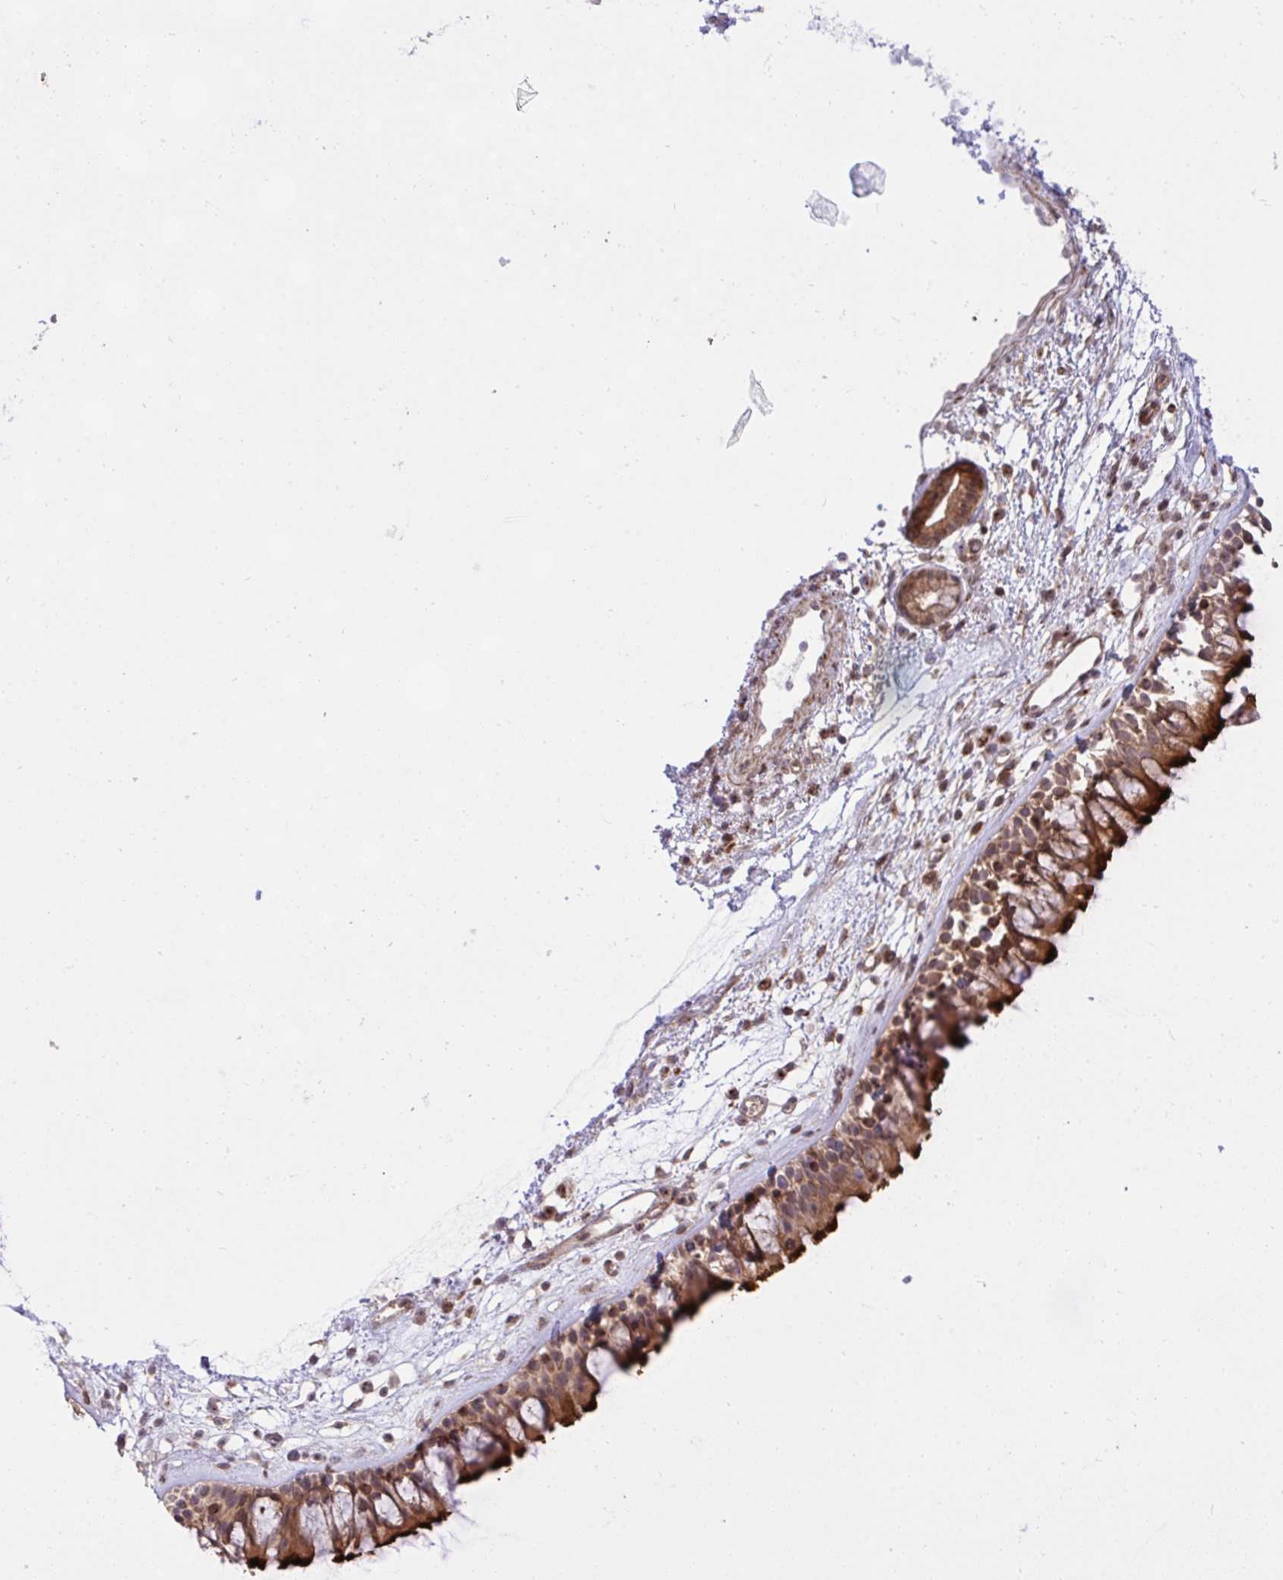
{"staining": {"intensity": "strong", "quantity": ">75%", "location": "cytoplasmic/membranous"}, "tissue": "nasopharynx", "cell_type": "Respiratory epithelial cells", "image_type": "normal", "snomed": [{"axis": "morphology", "description": "Normal tissue, NOS"}, {"axis": "topography", "description": "Nasopharynx"}], "caption": "Nasopharynx was stained to show a protein in brown. There is high levels of strong cytoplasmic/membranous positivity in about >75% of respiratory epithelial cells. The protein of interest is stained brown, and the nuclei are stained in blue (DAB IHC with brightfield microscopy, high magnification).", "gene": "ERI1", "patient": {"sex": "female", "age": 70}}